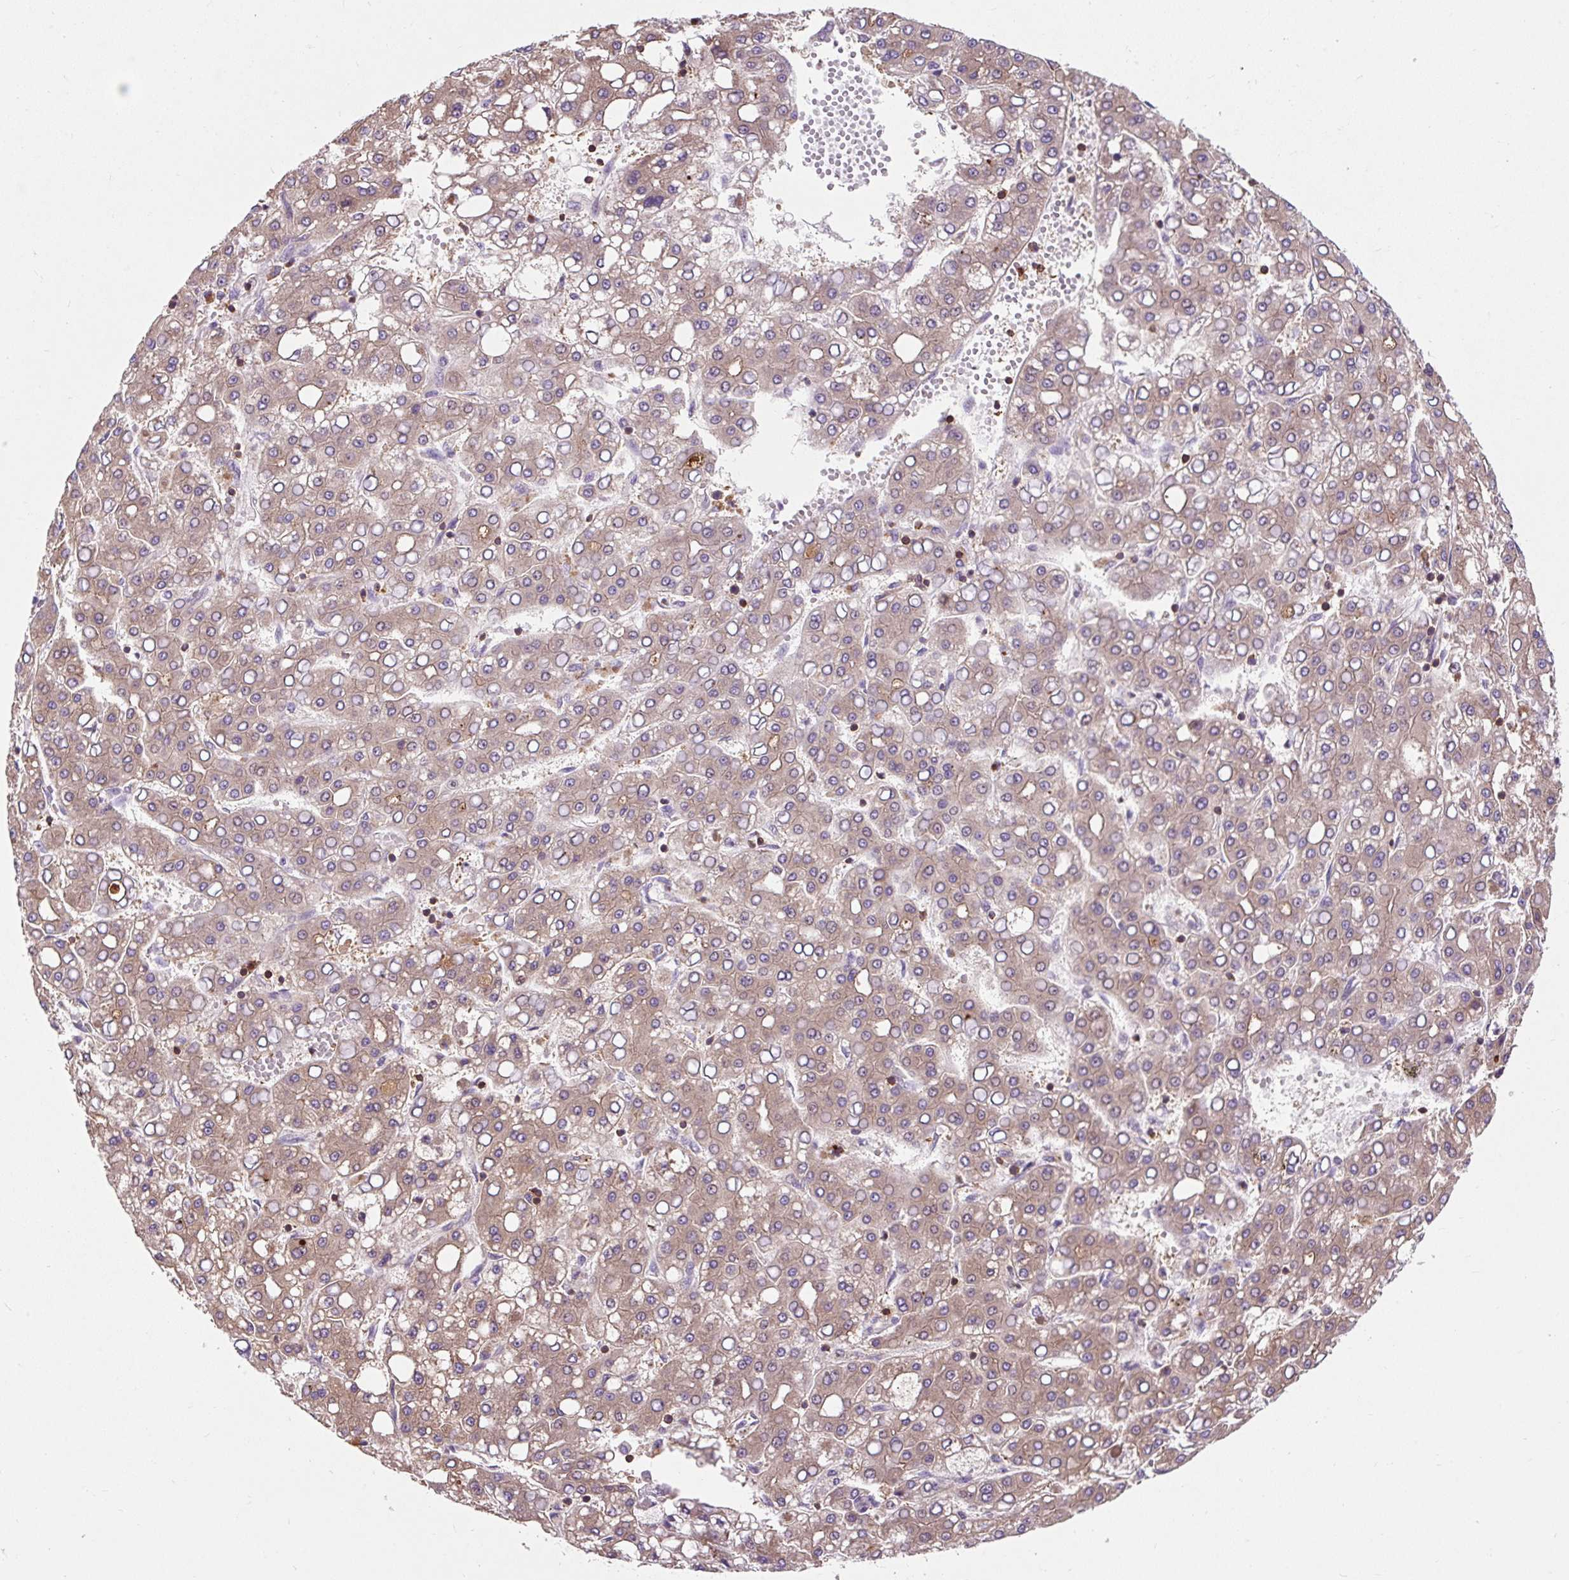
{"staining": {"intensity": "weak", "quantity": ">75%", "location": "cytoplasmic/membranous"}, "tissue": "liver cancer", "cell_type": "Tumor cells", "image_type": "cancer", "snomed": [{"axis": "morphology", "description": "Carcinoma, Hepatocellular, NOS"}, {"axis": "topography", "description": "Liver"}], "caption": "DAB (3,3'-diaminobenzidine) immunohistochemical staining of liver cancer (hepatocellular carcinoma) reveals weak cytoplasmic/membranous protein positivity in approximately >75% of tumor cells.", "gene": "CISD3", "patient": {"sex": "male", "age": 65}}